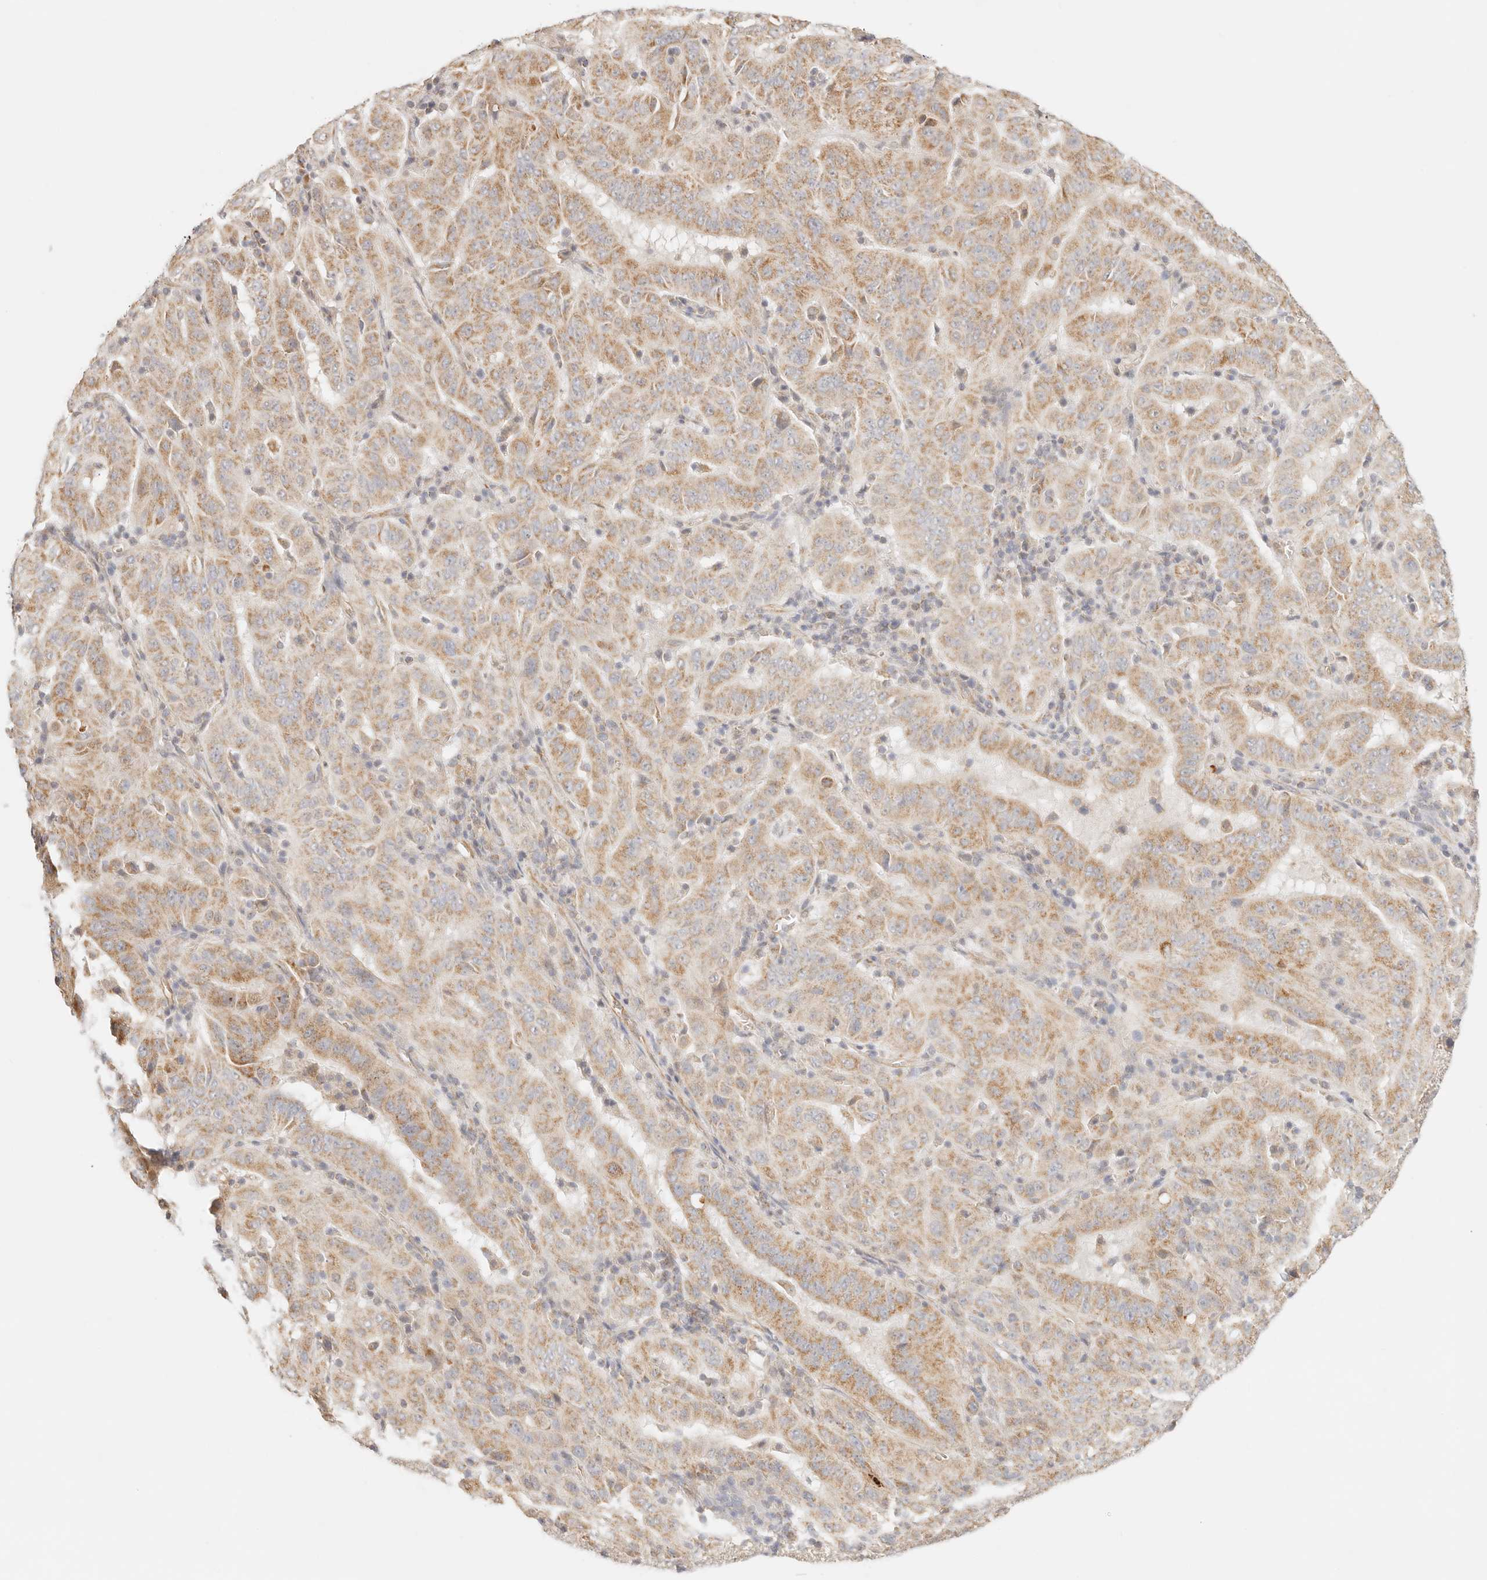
{"staining": {"intensity": "moderate", "quantity": ">75%", "location": "cytoplasmic/membranous"}, "tissue": "pancreatic cancer", "cell_type": "Tumor cells", "image_type": "cancer", "snomed": [{"axis": "morphology", "description": "Adenocarcinoma, NOS"}, {"axis": "topography", "description": "Pancreas"}], "caption": "This micrograph reveals IHC staining of pancreatic cancer, with medium moderate cytoplasmic/membranous positivity in about >75% of tumor cells.", "gene": "ZC3H11A", "patient": {"sex": "male", "age": 63}}